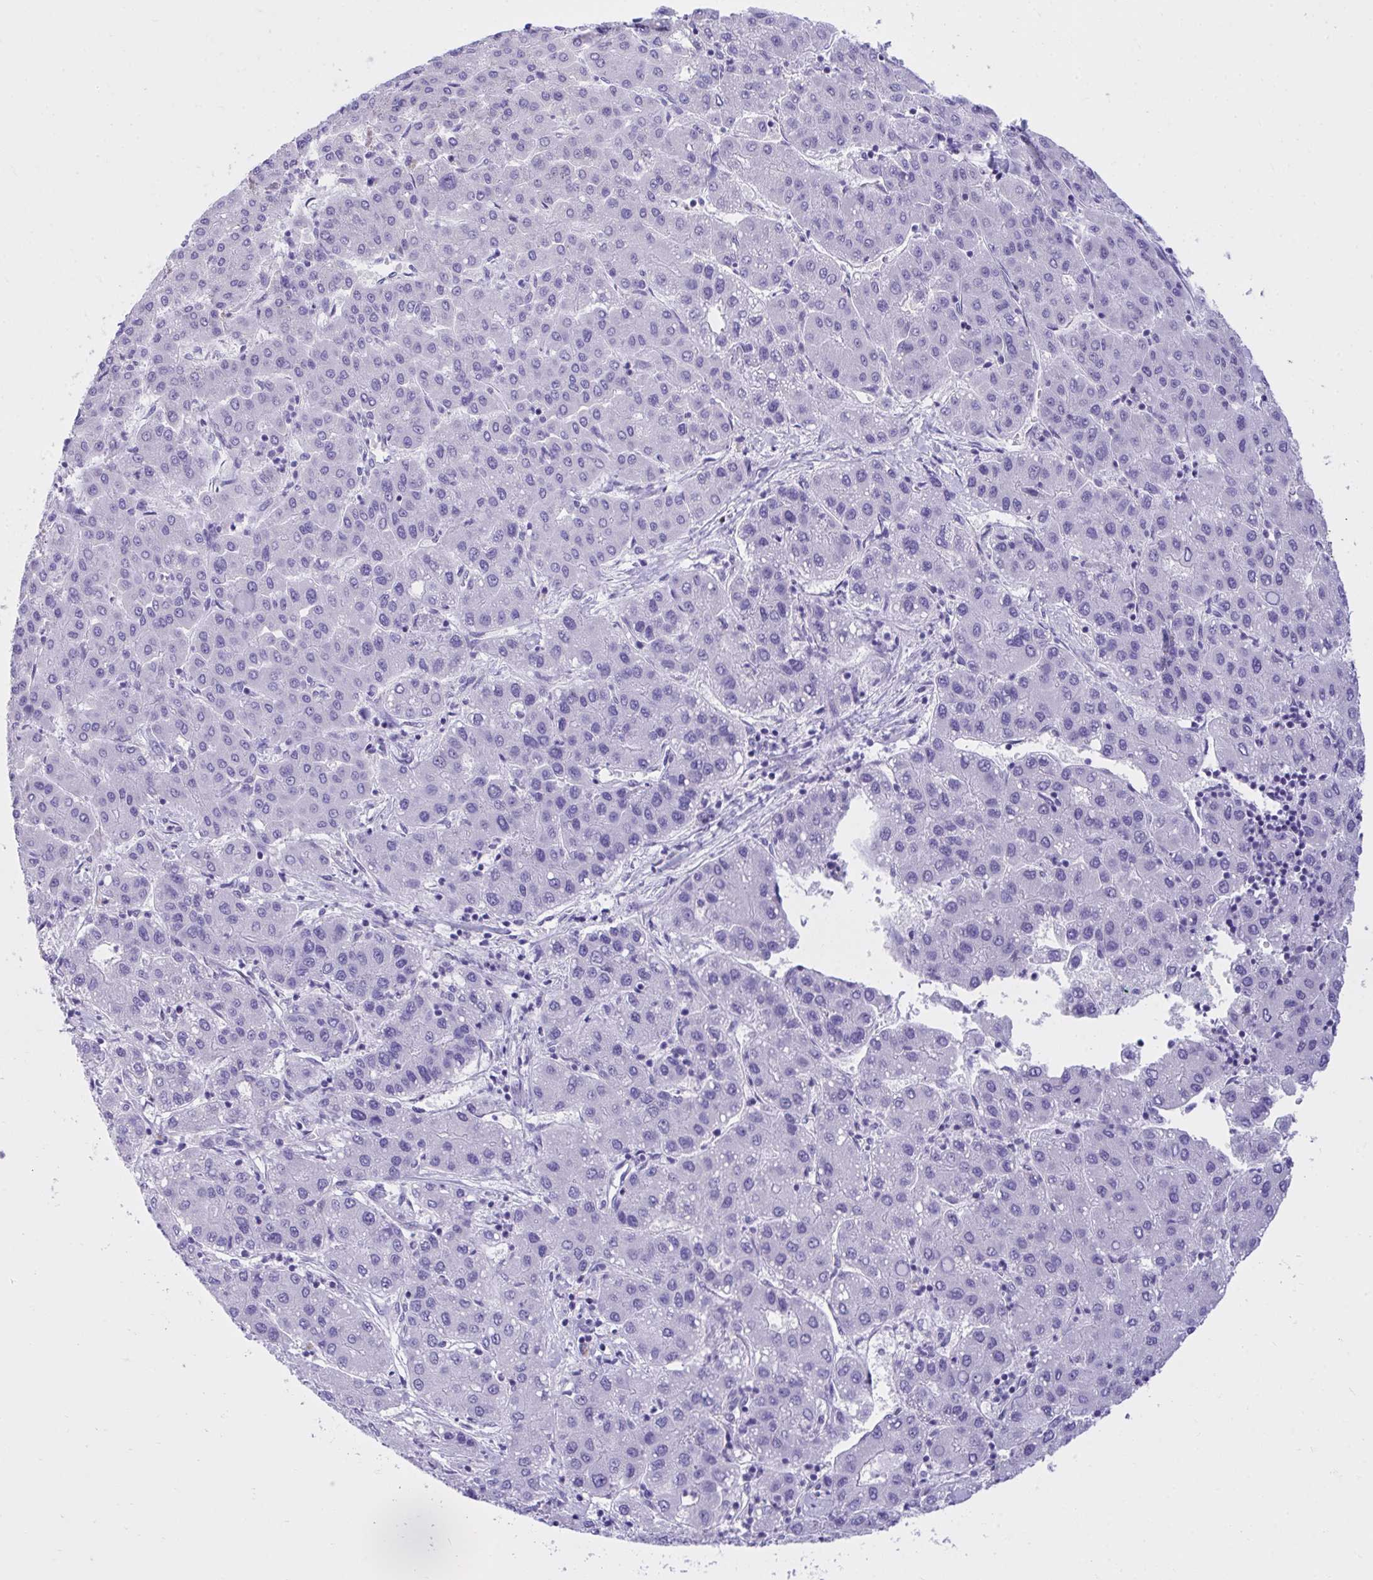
{"staining": {"intensity": "negative", "quantity": "none", "location": "none"}, "tissue": "liver cancer", "cell_type": "Tumor cells", "image_type": "cancer", "snomed": [{"axis": "morphology", "description": "Carcinoma, Hepatocellular, NOS"}, {"axis": "topography", "description": "Liver"}], "caption": "An image of liver cancer (hepatocellular carcinoma) stained for a protein reveals no brown staining in tumor cells.", "gene": "PGM2L1", "patient": {"sex": "male", "age": 65}}